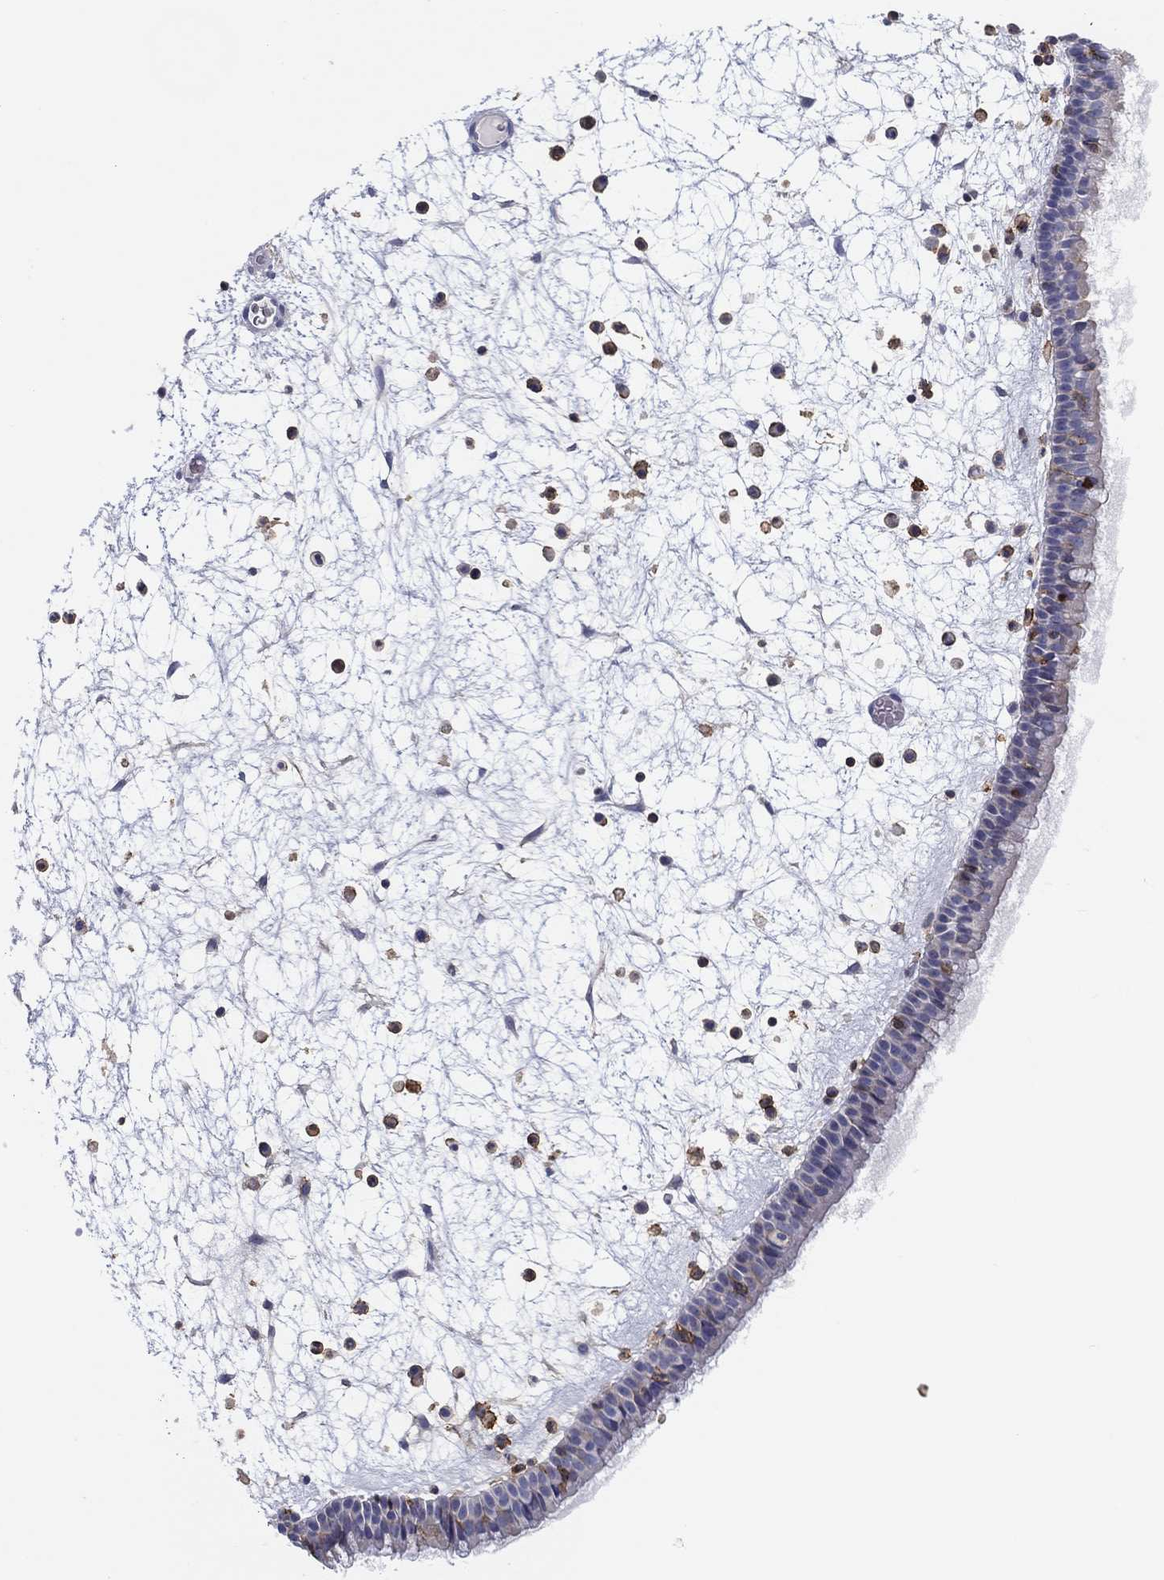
{"staining": {"intensity": "negative", "quantity": "none", "location": "none"}, "tissue": "nasopharynx", "cell_type": "Respiratory epithelial cells", "image_type": "normal", "snomed": [{"axis": "morphology", "description": "Normal tissue, NOS"}, {"axis": "topography", "description": "Nasopharynx"}], "caption": "High magnification brightfield microscopy of benign nasopharynx stained with DAB (brown) and counterstained with hematoxylin (blue): respiratory epithelial cells show no significant positivity. (Brightfield microscopy of DAB (3,3'-diaminobenzidine) immunohistochemistry (IHC) at high magnification).", "gene": "SELPLG", "patient": {"sex": "male", "age": 58}}